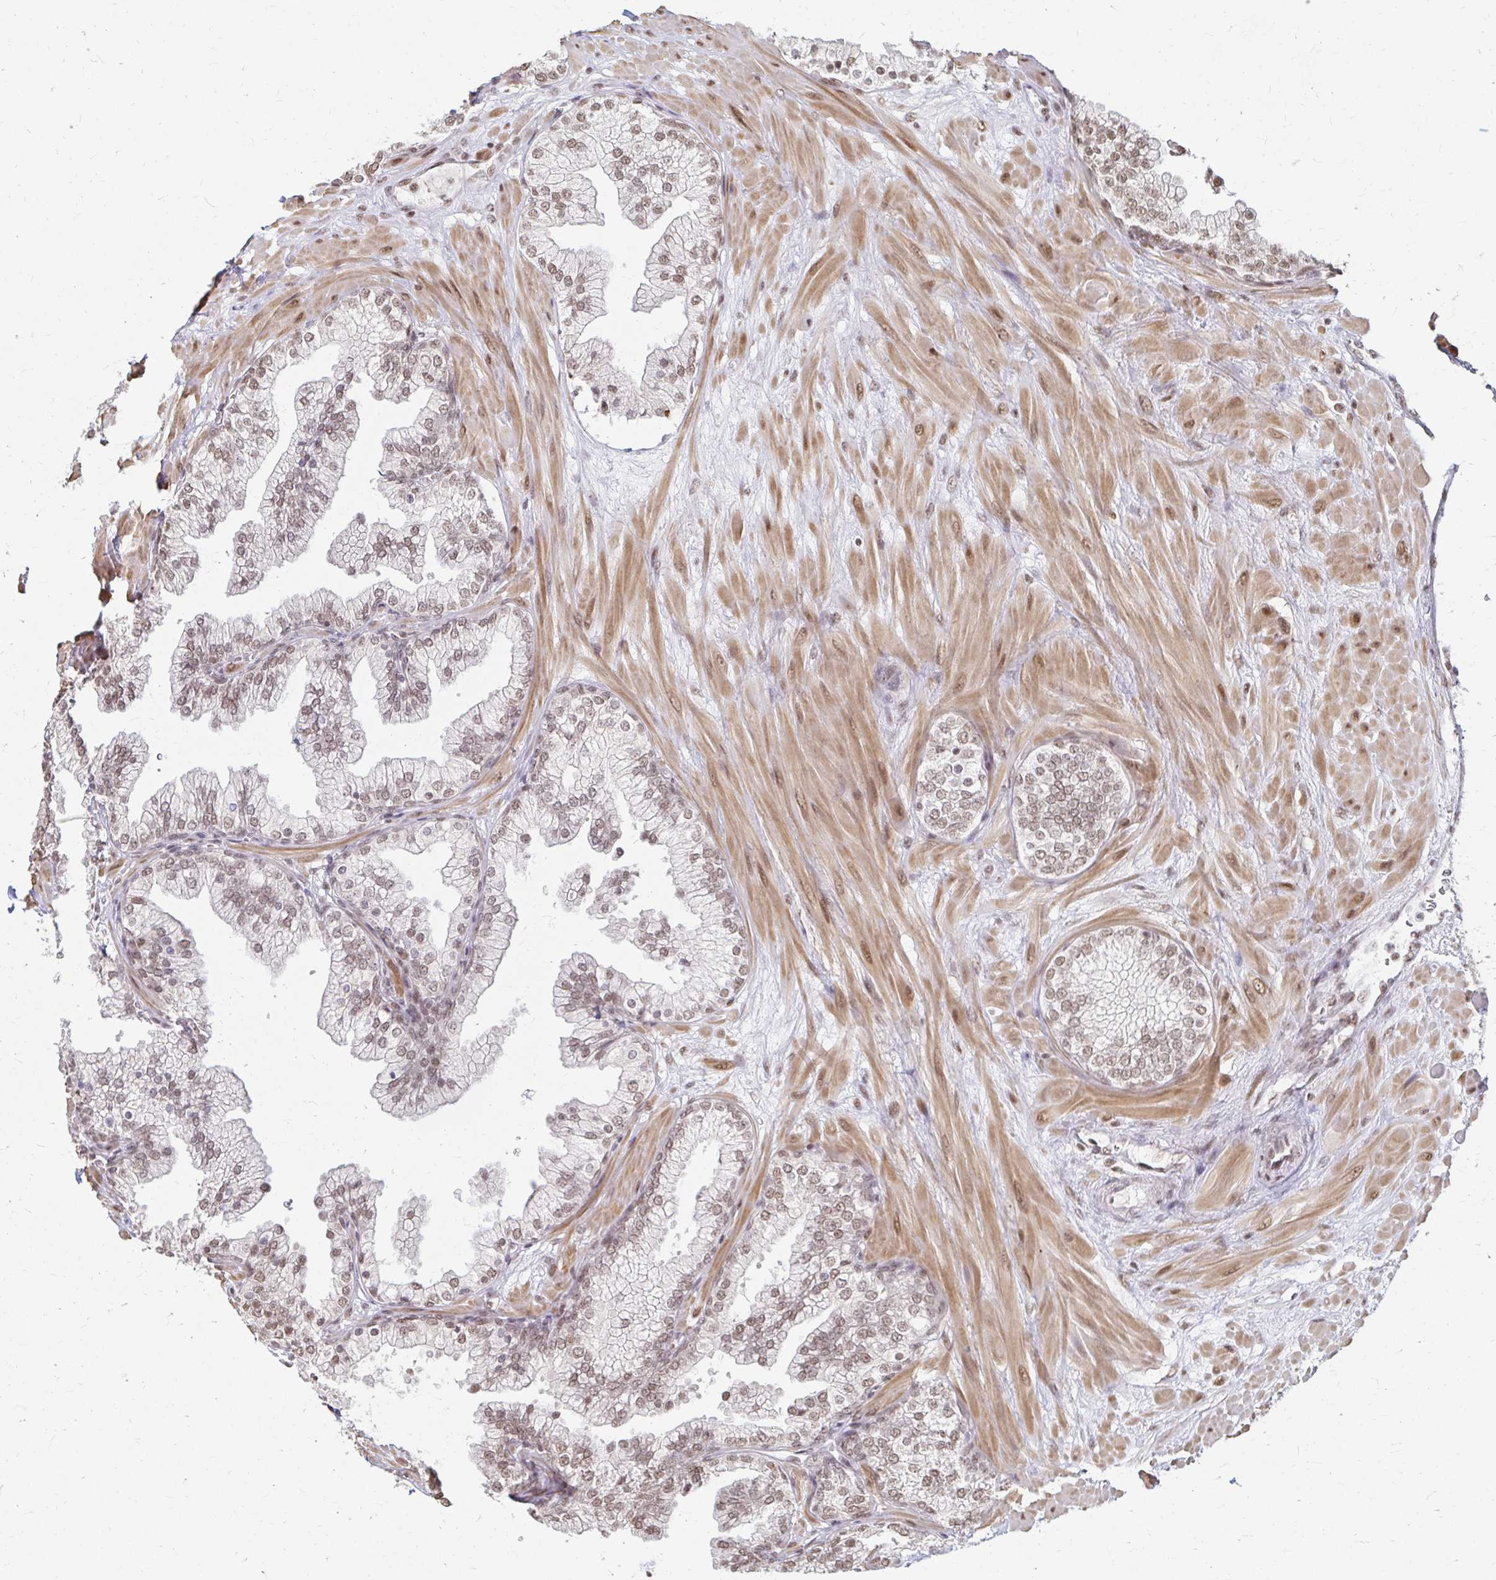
{"staining": {"intensity": "moderate", "quantity": ">75%", "location": "nuclear"}, "tissue": "prostate", "cell_type": "Glandular cells", "image_type": "normal", "snomed": [{"axis": "morphology", "description": "Normal tissue, NOS"}, {"axis": "topography", "description": "Prostate"}, {"axis": "topography", "description": "Peripheral nerve tissue"}], "caption": "The immunohistochemical stain highlights moderate nuclear staining in glandular cells of unremarkable prostate. Immunohistochemistry stains the protein in brown and the nuclei are stained blue.", "gene": "HNRNPU", "patient": {"sex": "male", "age": 61}}